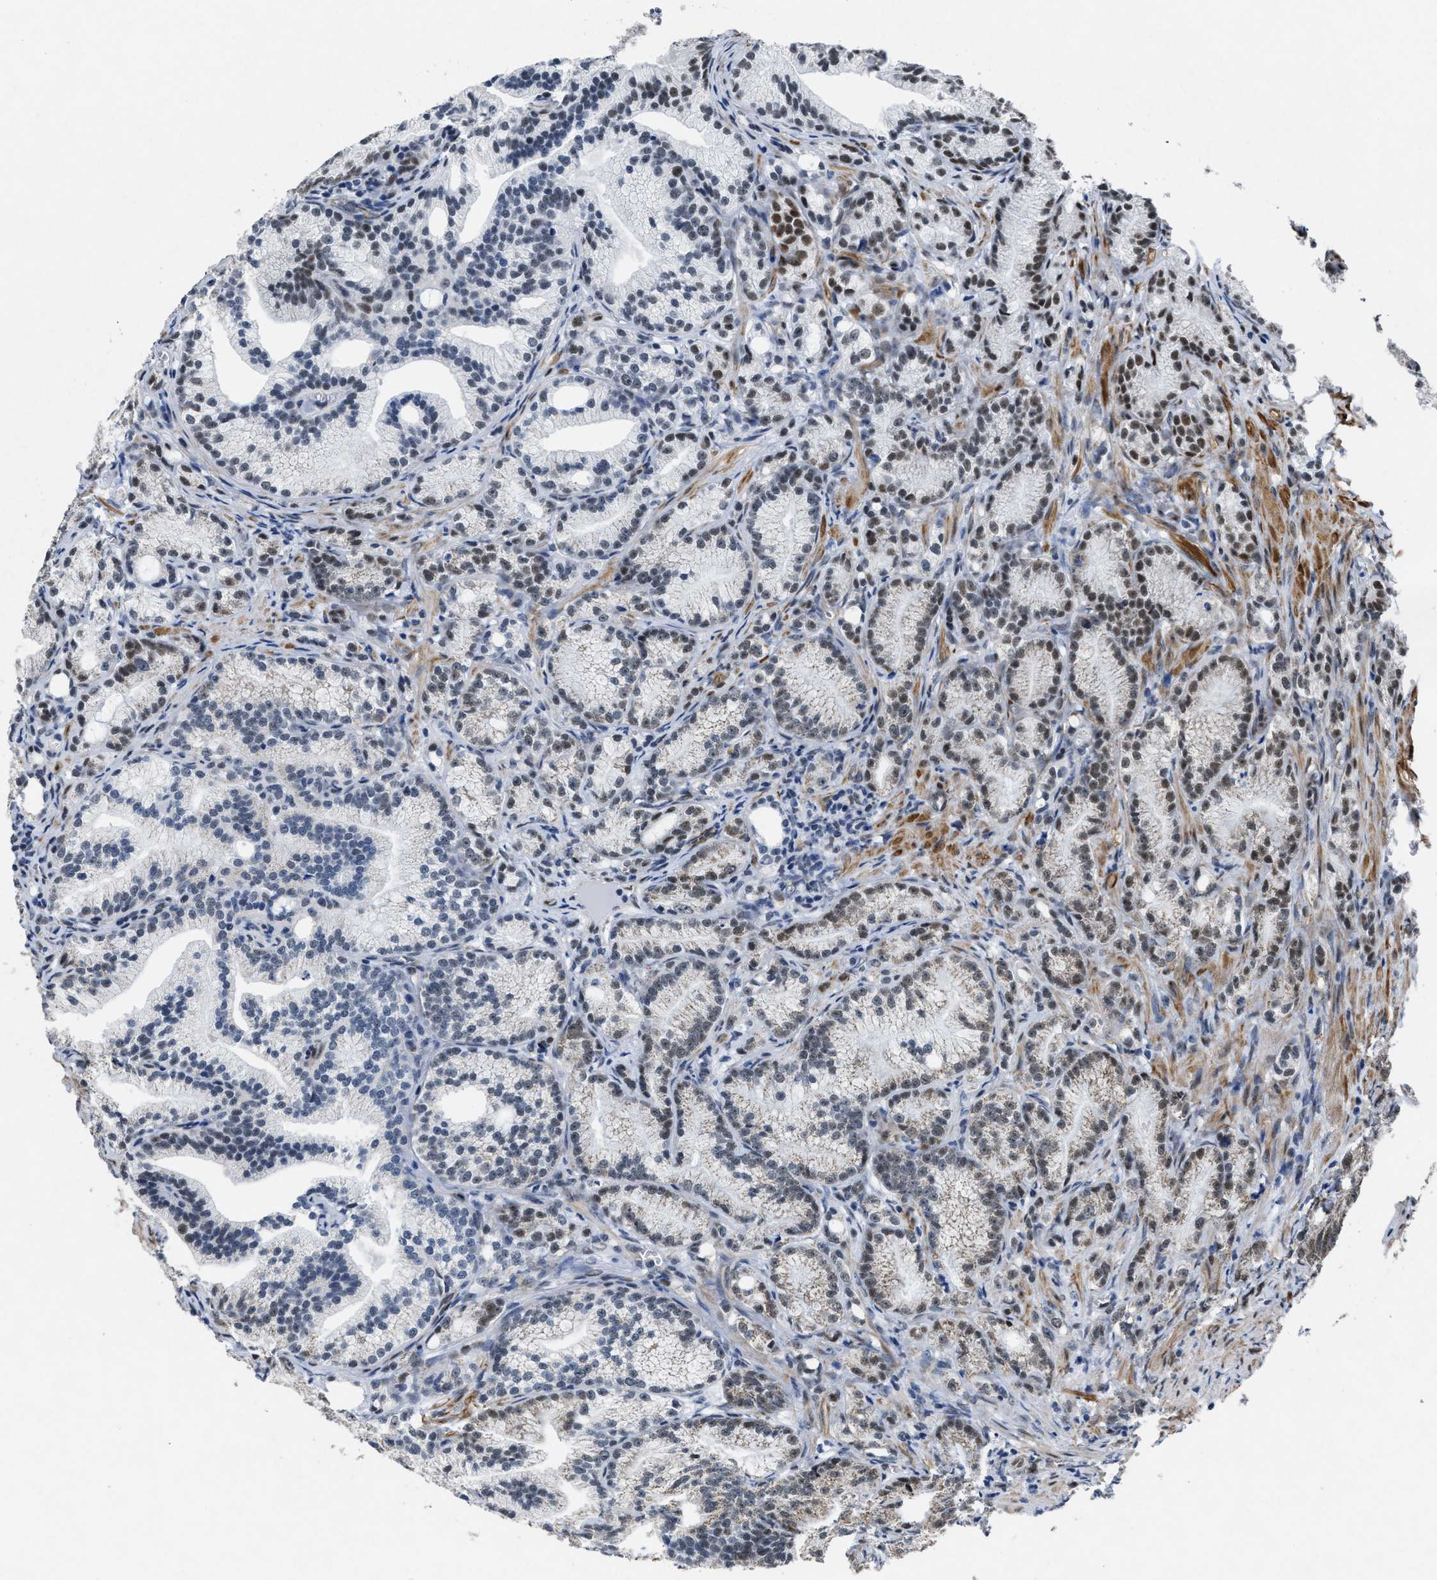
{"staining": {"intensity": "weak", "quantity": "25%-75%", "location": "nuclear"}, "tissue": "prostate cancer", "cell_type": "Tumor cells", "image_type": "cancer", "snomed": [{"axis": "morphology", "description": "Adenocarcinoma, Low grade"}, {"axis": "topography", "description": "Prostate"}], "caption": "The histopathology image displays a brown stain indicating the presence of a protein in the nuclear of tumor cells in adenocarcinoma (low-grade) (prostate).", "gene": "ID3", "patient": {"sex": "male", "age": 89}}